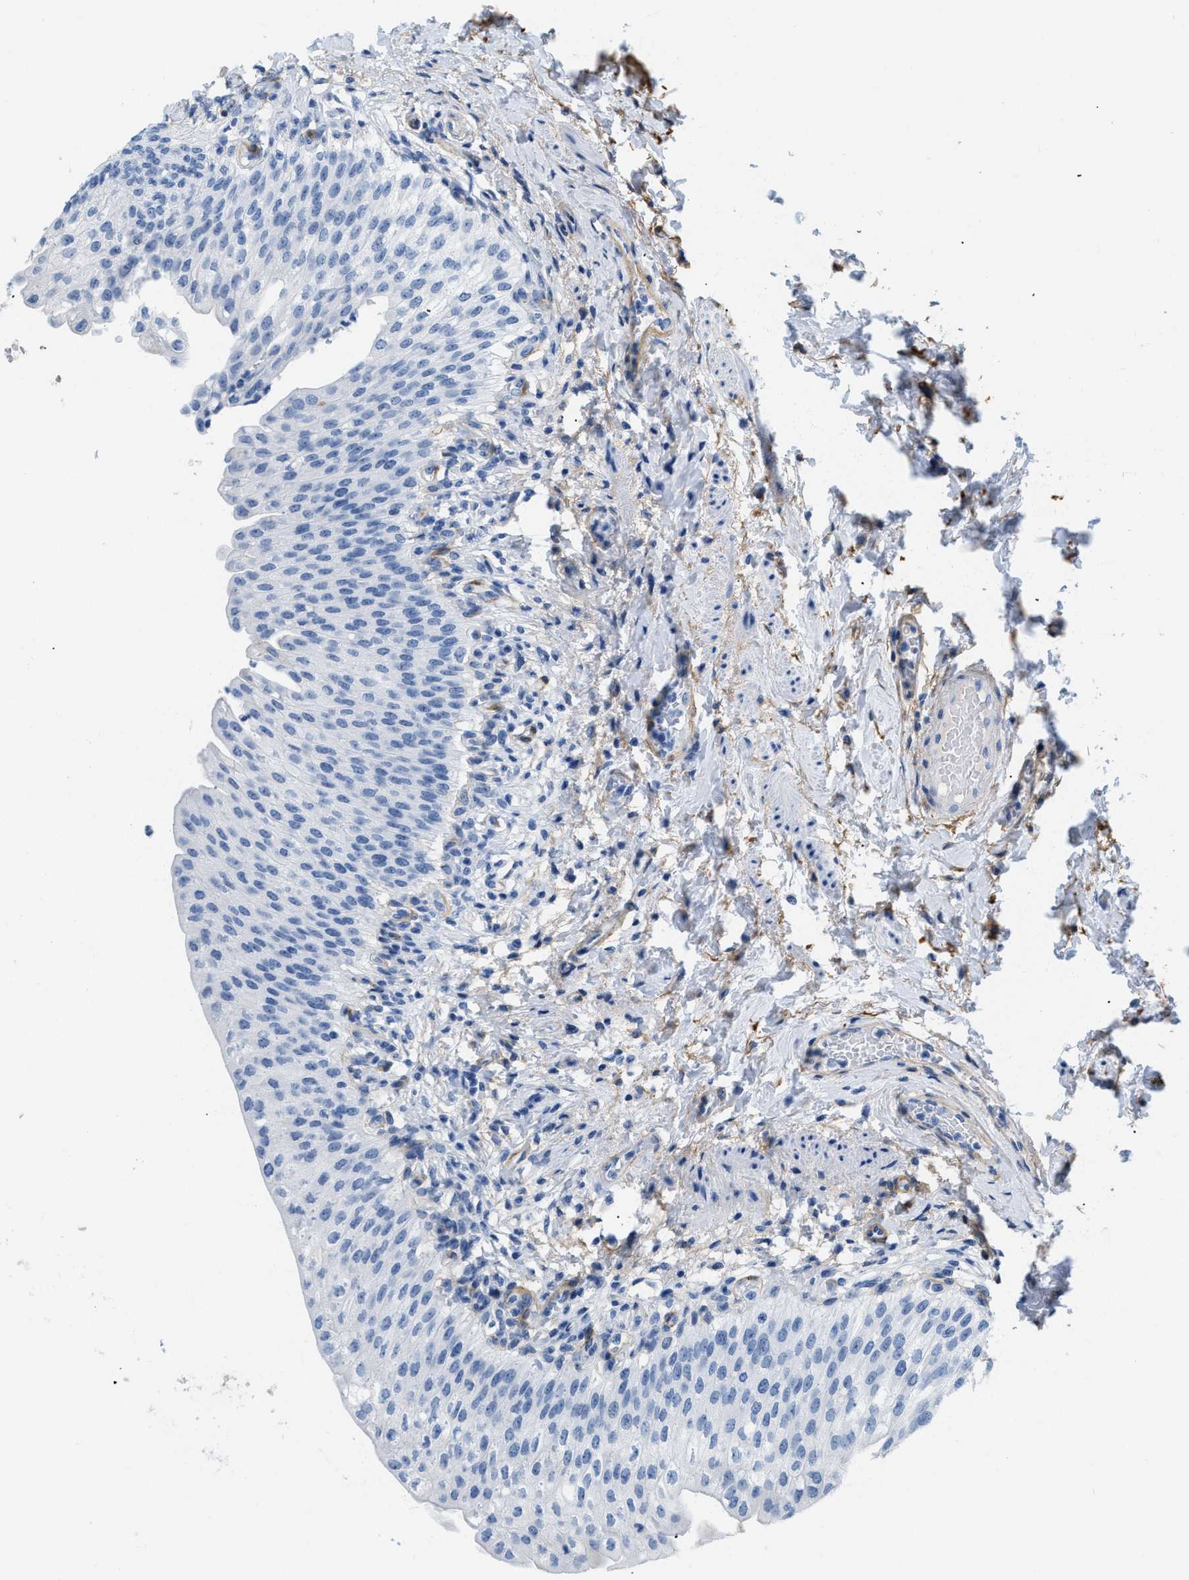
{"staining": {"intensity": "negative", "quantity": "none", "location": "none"}, "tissue": "urinary bladder", "cell_type": "Urothelial cells", "image_type": "normal", "snomed": [{"axis": "morphology", "description": "Normal tissue, NOS"}, {"axis": "topography", "description": "Urinary bladder"}], "caption": "Immunohistochemistry (IHC) histopathology image of benign human urinary bladder stained for a protein (brown), which exhibits no positivity in urothelial cells. The staining was performed using DAB (3,3'-diaminobenzidine) to visualize the protein expression in brown, while the nuclei were stained in blue with hematoxylin (Magnification: 20x).", "gene": "PDGFRB", "patient": {"sex": "female", "age": 60}}